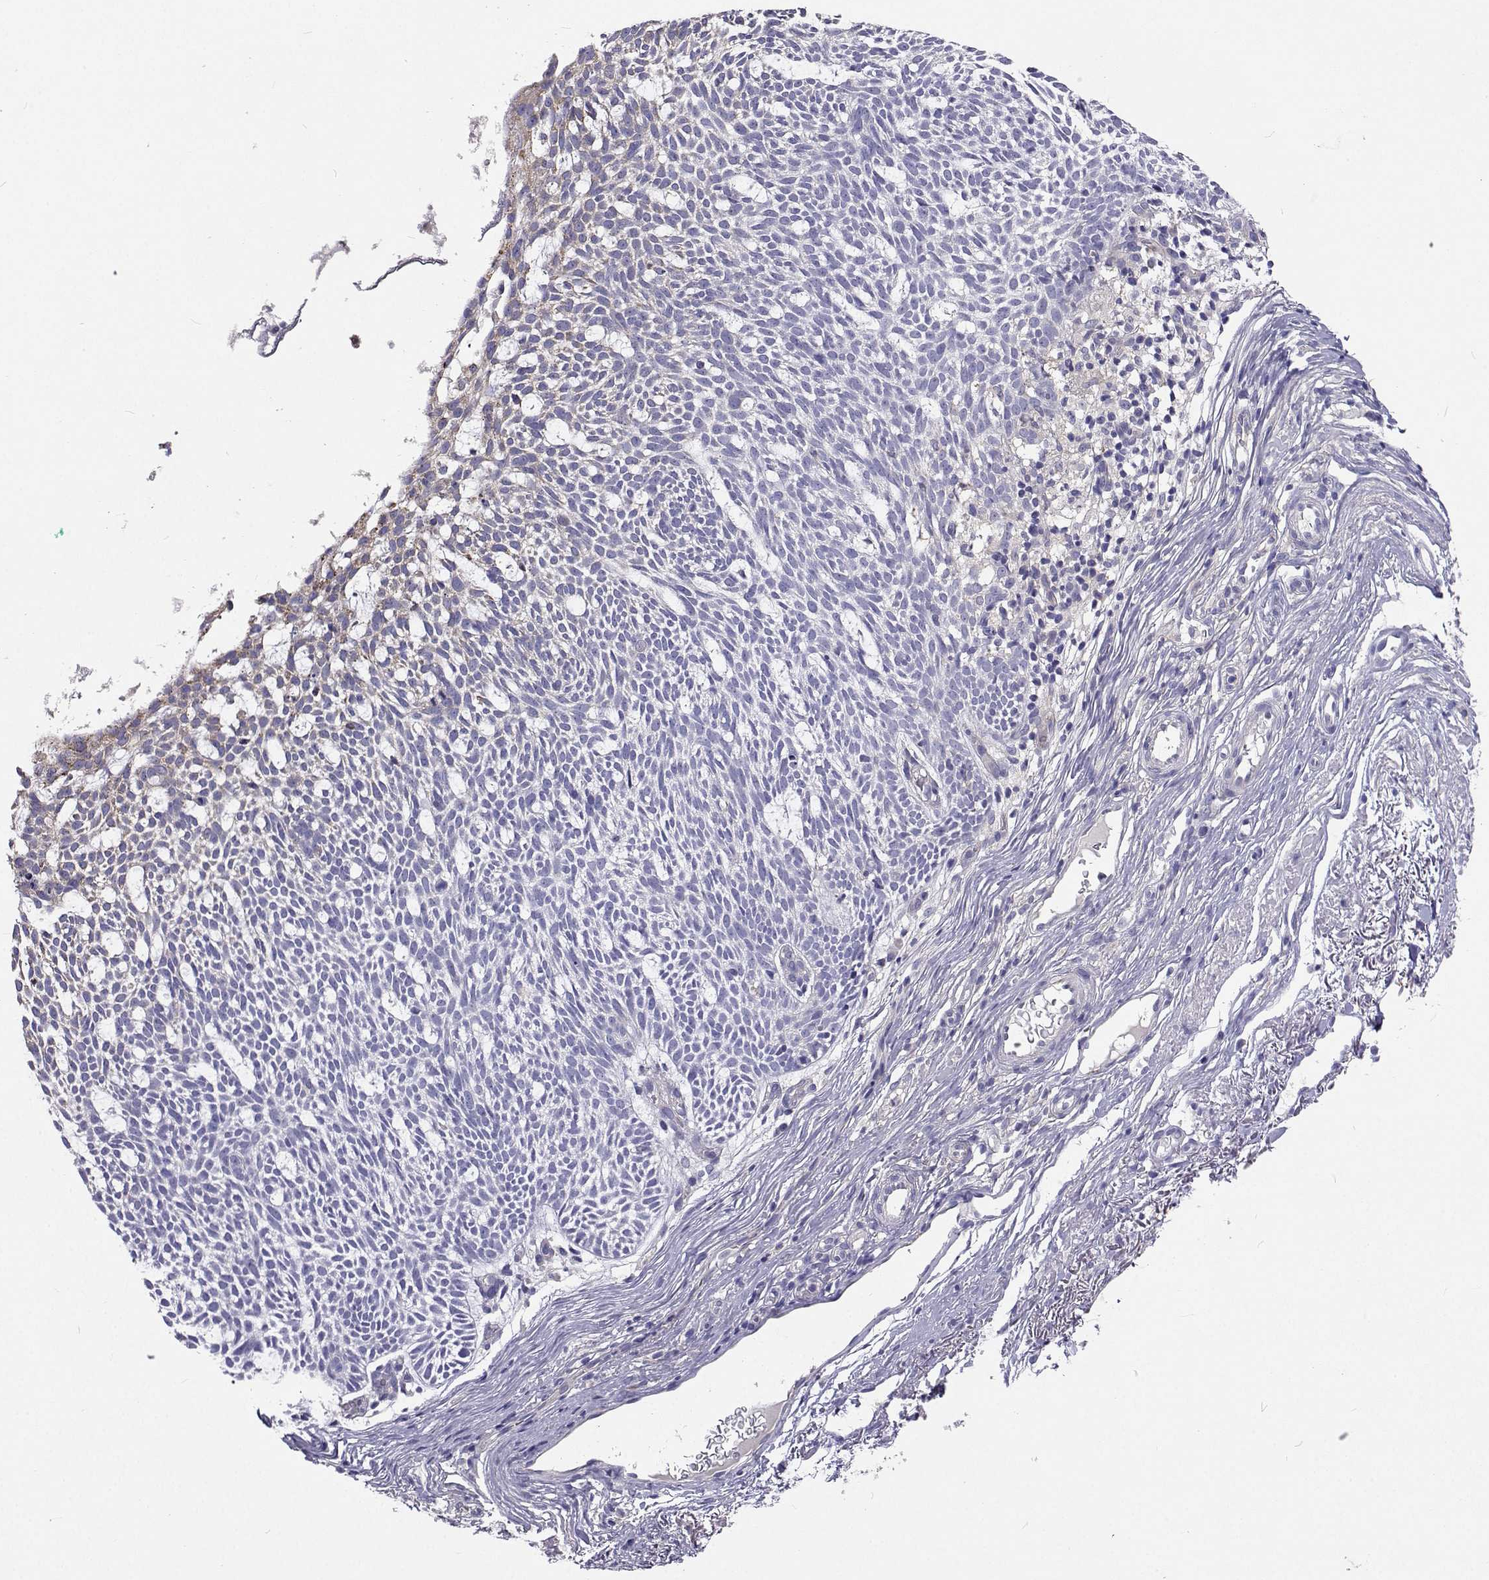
{"staining": {"intensity": "negative", "quantity": "none", "location": "none"}, "tissue": "skin cancer", "cell_type": "Tumor cells", "image_type": "cancer", "snomed": [{"axis": "morphology", "description": "Normal tissue, NOS"}, {"axis": "morphology", "description": "Basal cell carcinoma"}, {"axis": "topography", "description": "Skin"}], "caption": "Immunohistochemistry micrograph of human skin cancer (basal cell carcinoma) stained for a protein (brown), which shows no staining in tumor cells.", "gene": "LHFPL7", "patient": {"sex": "male", "age": 68}}